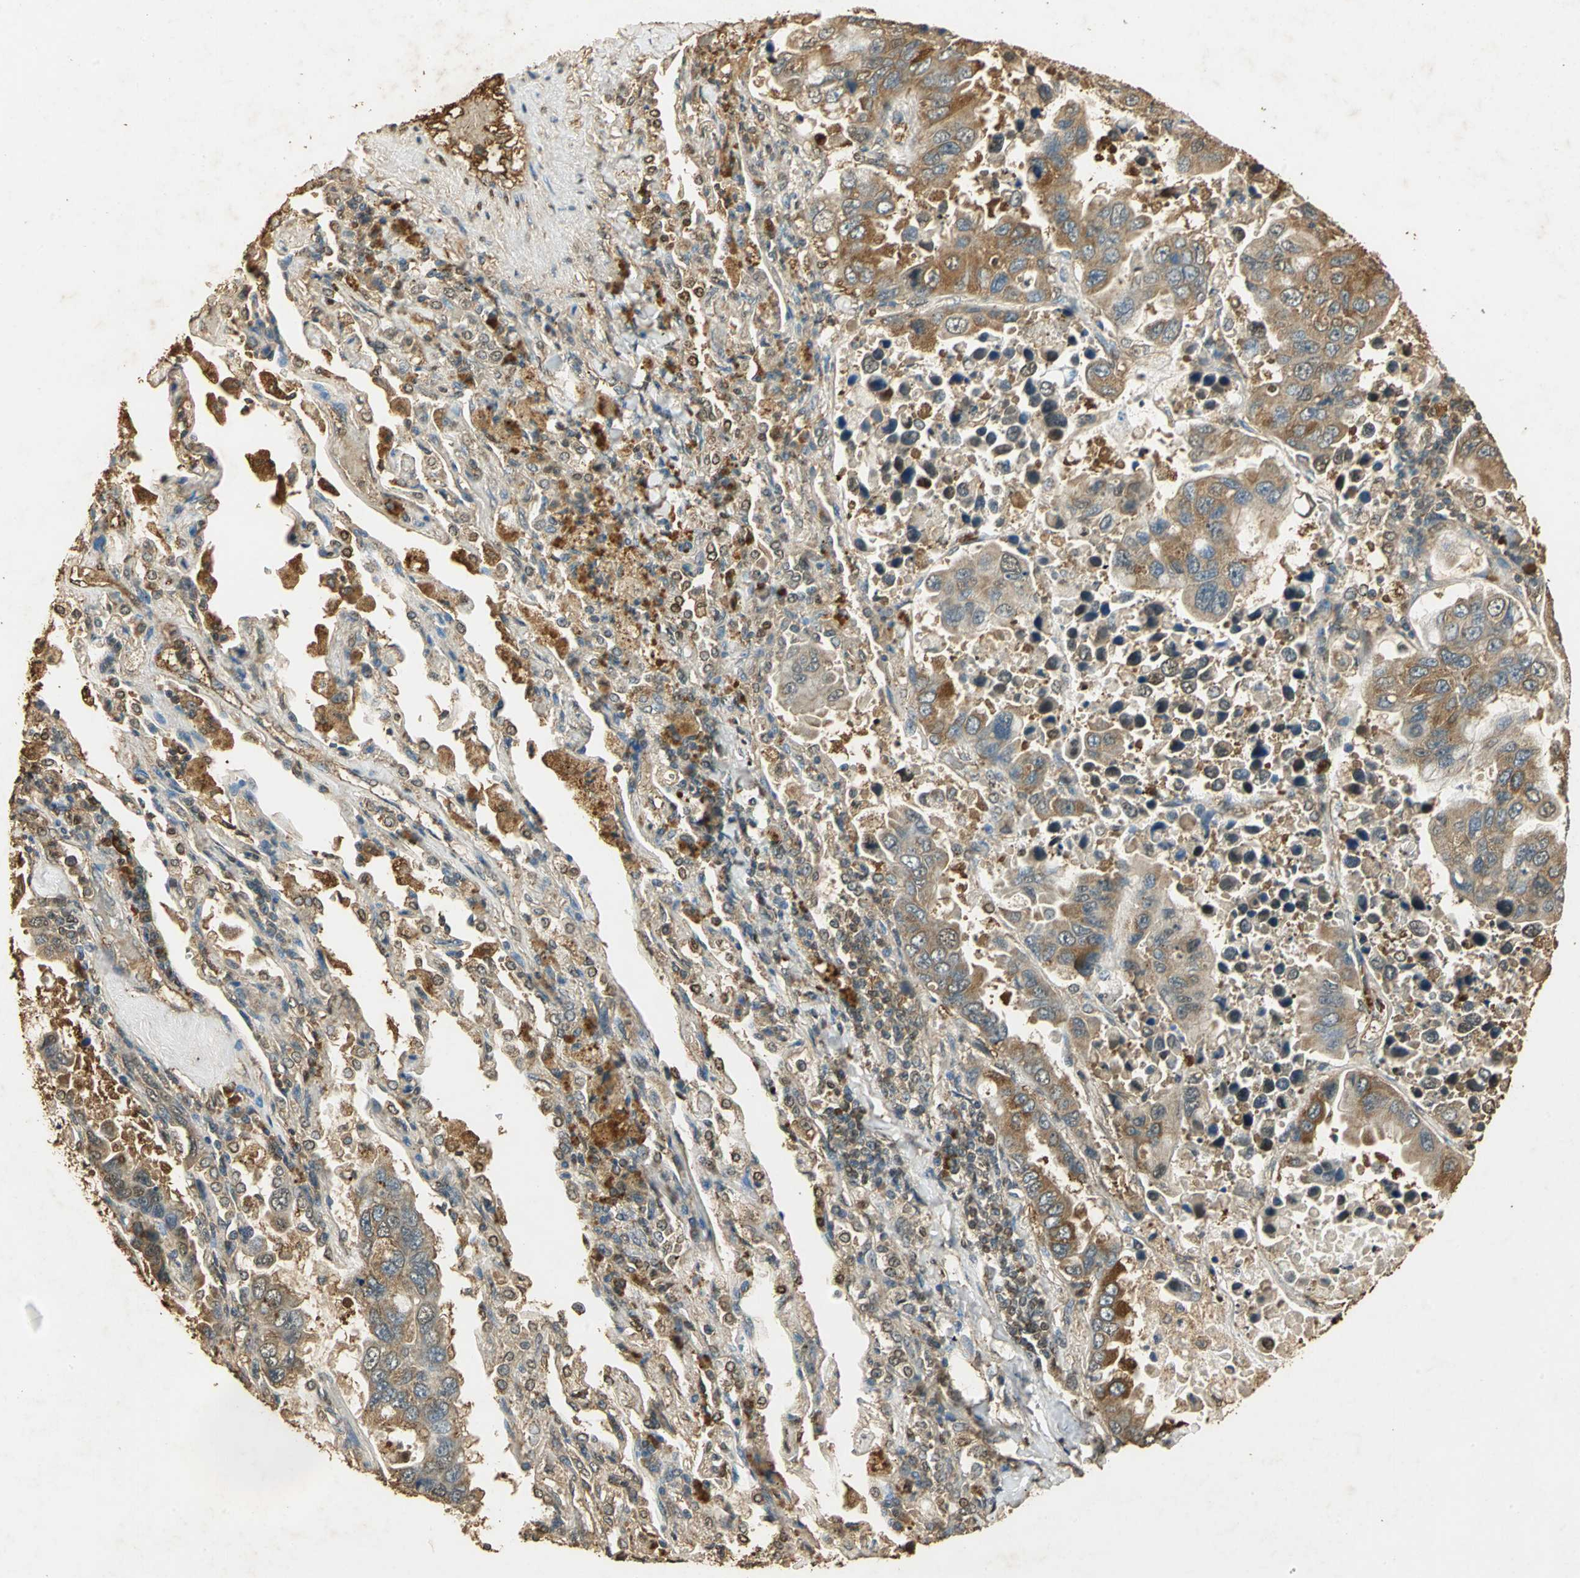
{"staining": {"intensity": "strong", "quantity": ">75%", "location": "cytoplasmic/membranous"}, "tissue": "lung cancer", "cell_type": "Tumor cells", "image_type": "cancer", "snomed": [{"axis": "morphology", "description": "Adenocarcinoma, NOS"}, {"axis": "topography", "description": "Lung"}], "caption": "Immunohistochemical staining of human adenocarcinoma (lung) shows high levels of strong cytoplasmic/membranous expression in approximately >75% of tumor cells.", "gene": "GAPDH", "patient": {"sex": "male", "age": 64}}